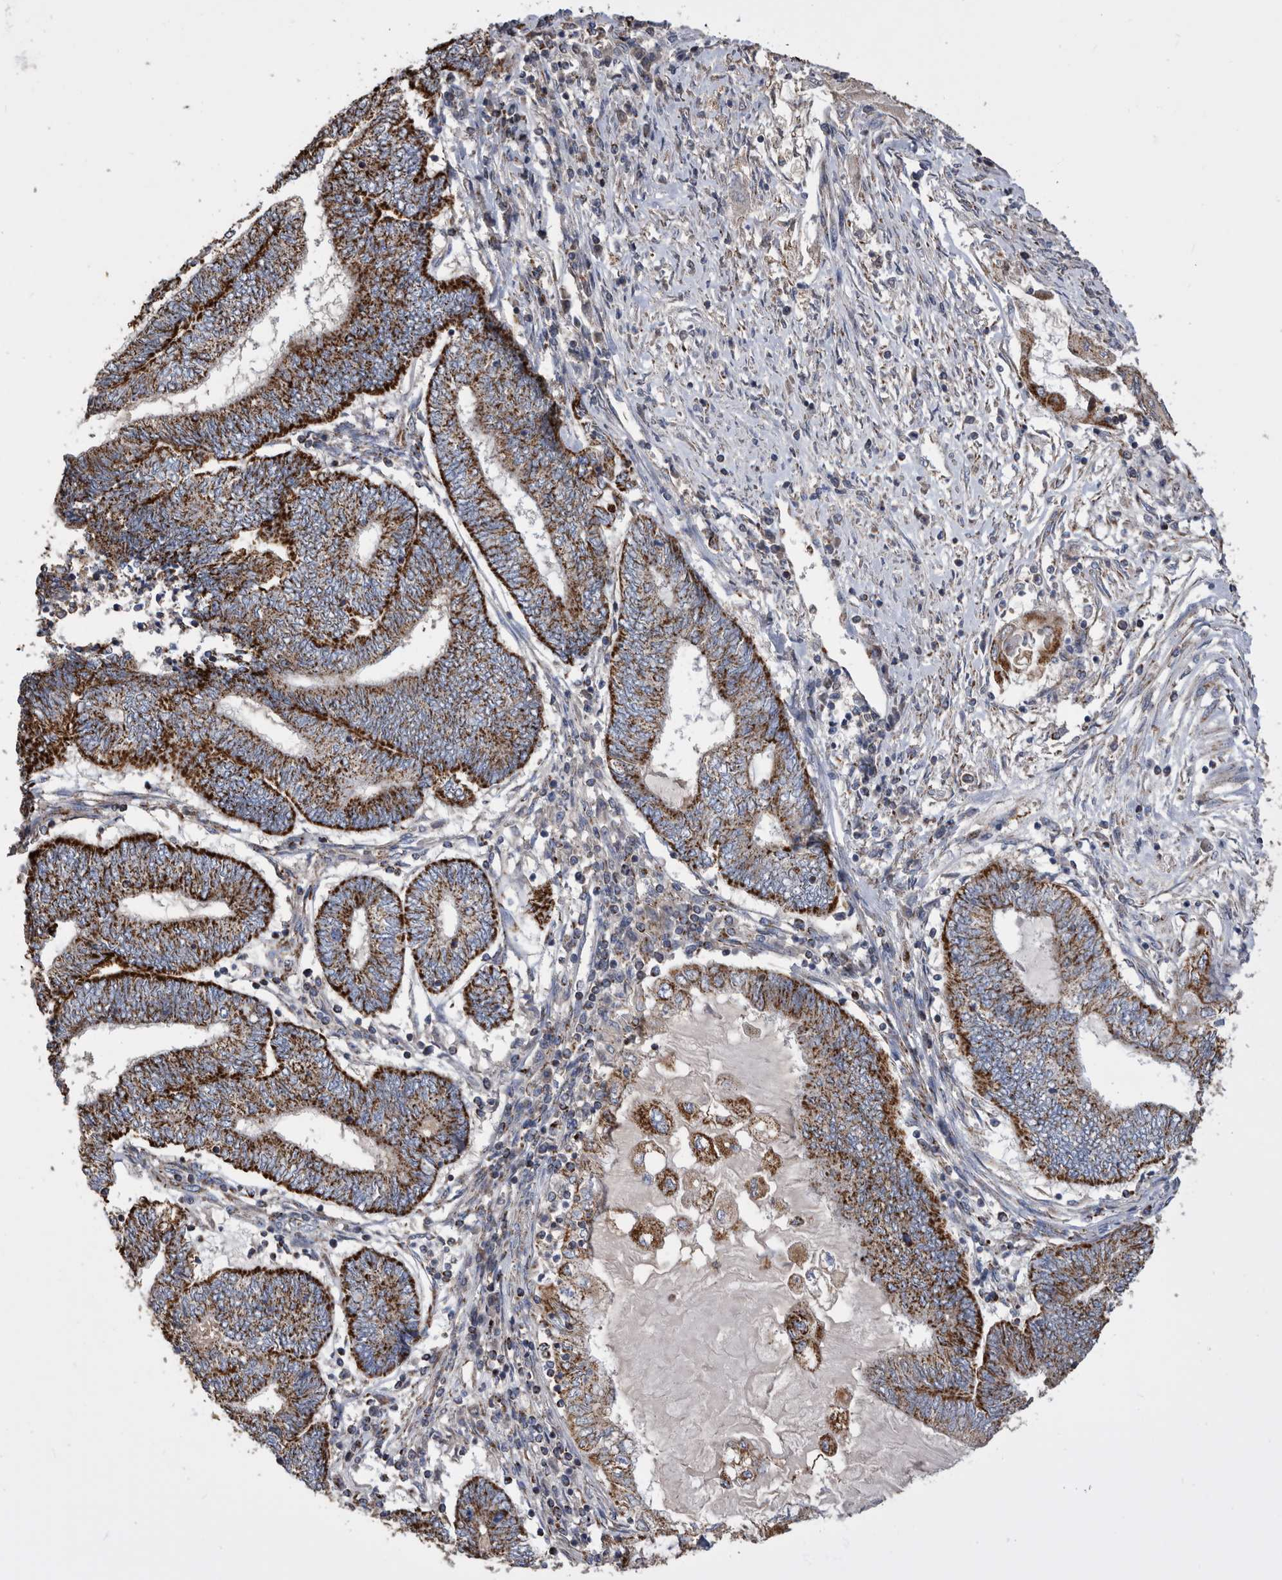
{"staining": {"intensity": "strong", "quantity": ">75%", "location": "cytoplasmic/membranous"}, "tissue": "endometrial cancer", "cell_type": "Tumor cells", "image_type": "cancer", "snomed": [{"axis": "morphology", "description": "Adenocarcinoma, NOS"}, {"axis": "topography", "description": "Uterus"}, {"axis": "topography", "description": "Endometrium"}], "caption": "The micrograph reveals a brown stain indicating the presence of a protein in the cytoplasmic/membranous of tumor cells in endometrial cancer. (IHC, brightfield microscopy, high magnification).", "gene": "WFDC1", "patient": {"sex": "female", "age": 70}}